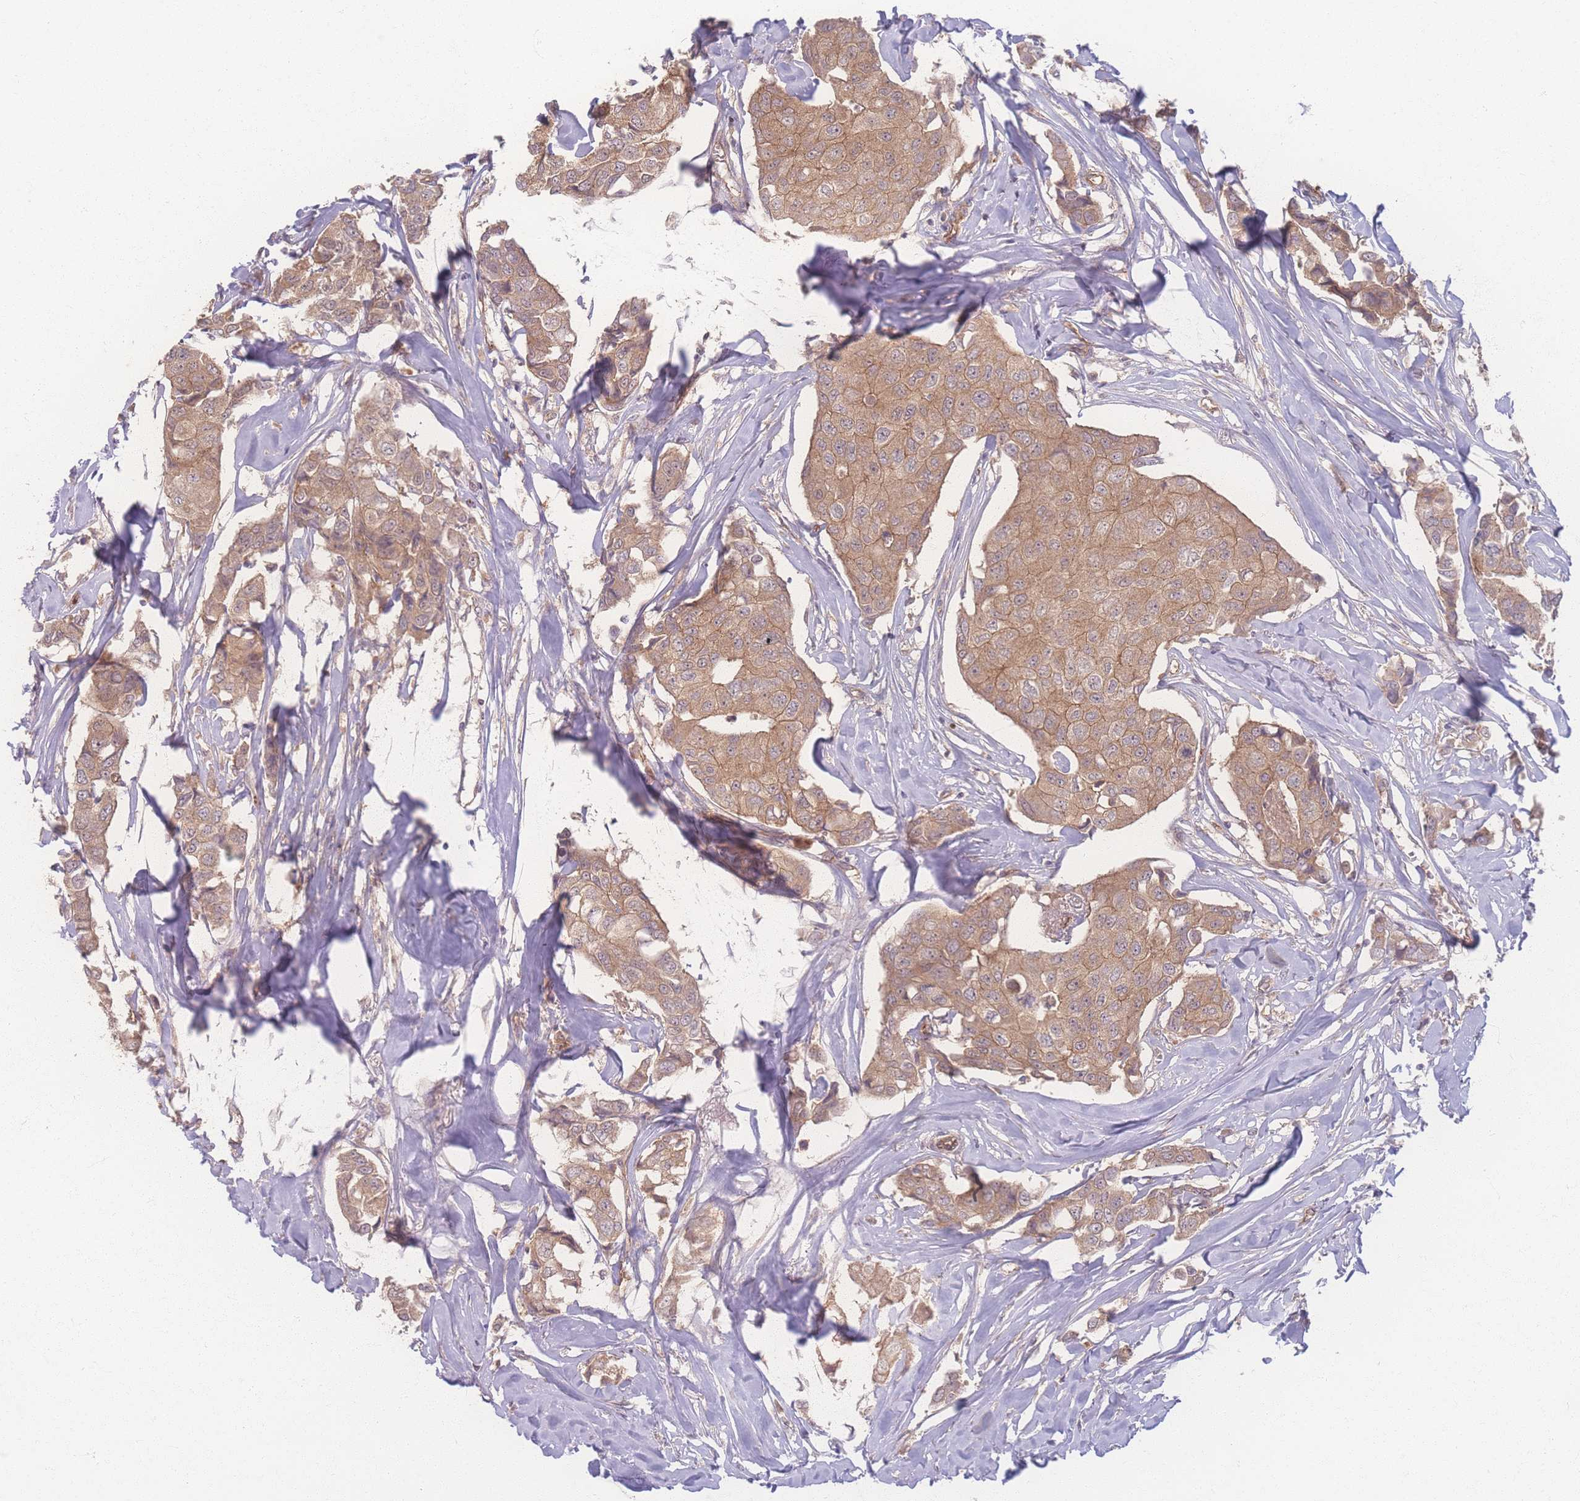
{"staining": {"intensity": "moderate", "quantity": ">75%", "location": "cytoplasmic/membranous"}, "tissue": "breast cancer", "cell_type": "Tumor cells", "image_type": "cancer", "snomed": [{"axis": "morphology", "description": "Duct carcinoma"}, {"axis": "topography", "description": "Breast"}], "caption": "Tumor cells display medium levels of moderate cytoplasmic/membranous expression in about >75% of cells in human infiltrating ductal carcinoma (breast). The staining was performed using DAB (3,3'-diaminobenzidine) to visualize the protein expression in brown, while the nuclei were stained in blue with hematoxylin (Magnification: 20x).", "gene": "INSR", "patient": {"sex": "female", "age": 80}}